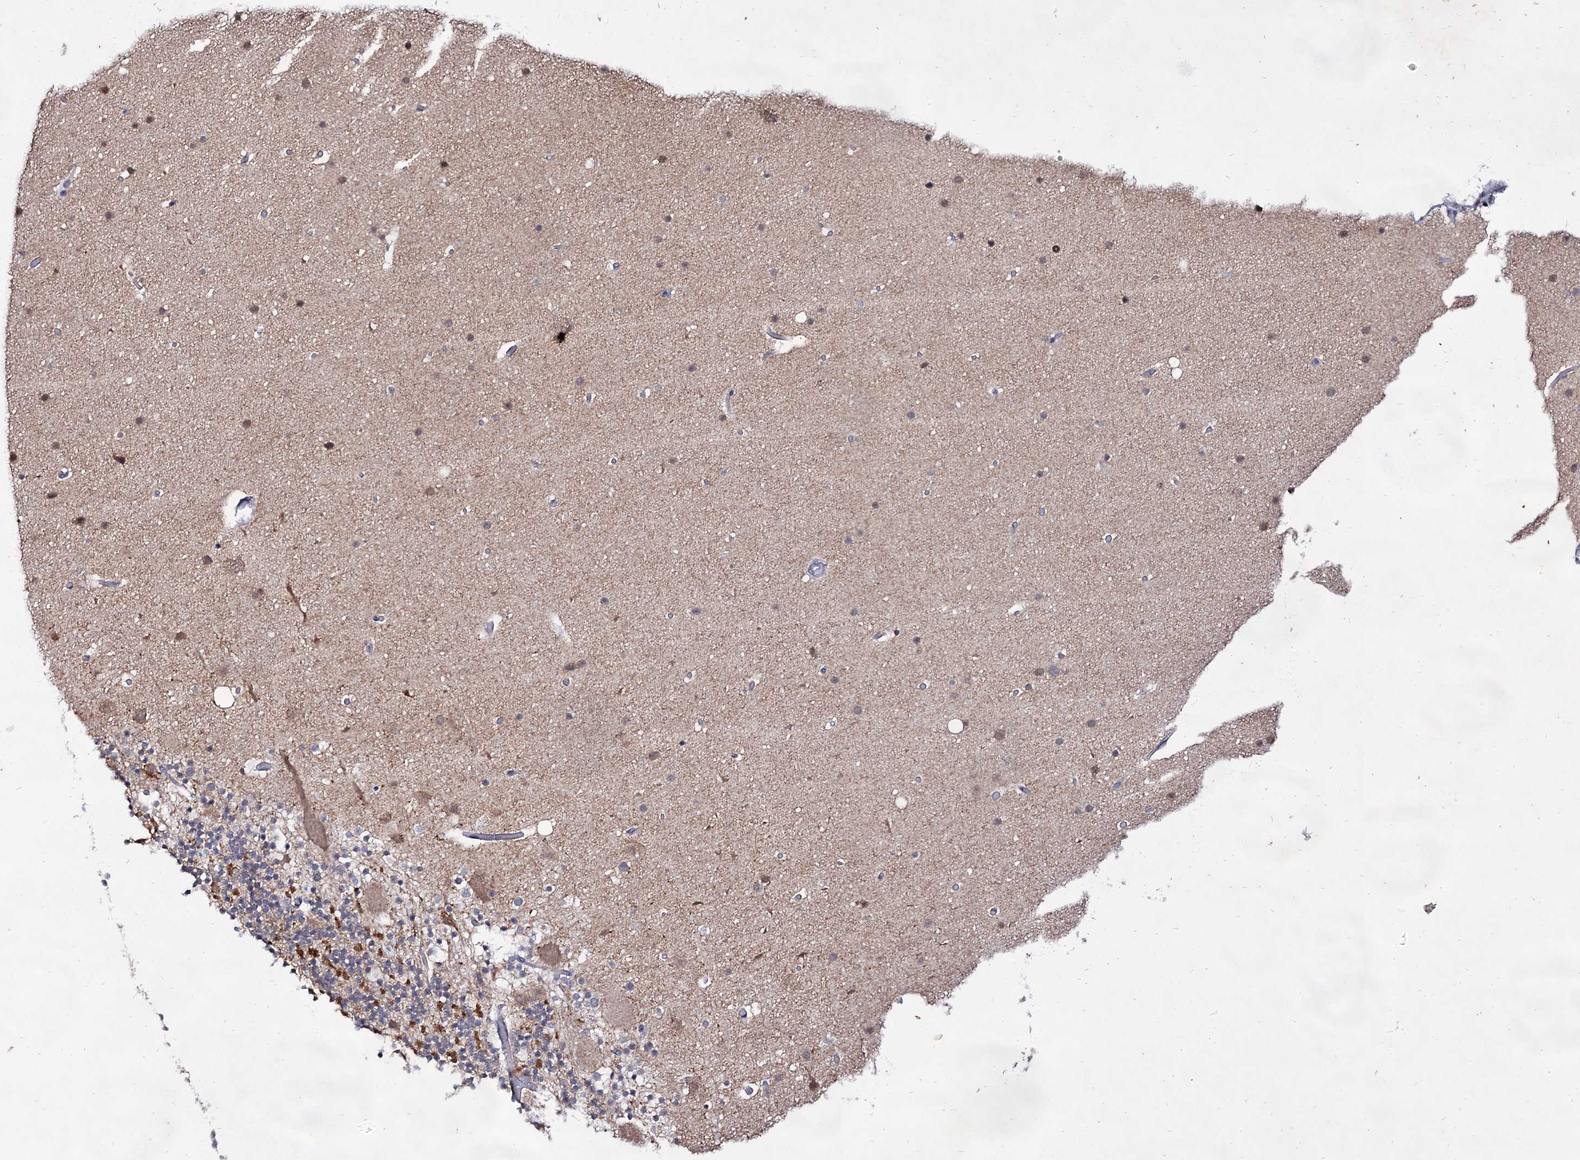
{"staining": {"intensity": "moderate", "quantity": "<25%", "location": "cytoplasmic/membranous"}, "tissue": "cerebellum", "cell_type": "Cells in granular layer", "image_type": "normal", "snomed": [{"axis": "morphology", "description": "Normal tissue, NOS"}, {"axis": "topography", "description": "Cerebellum"}], "caption": "Immunohistochemistry (IHC) (DAB) staining of normal human cerebellum shows moderate cytoplasmic/membranous protein positivity in about <25% of cells in granular layer.", "gene": "ARFIP2", "patient": {"sex": "male", "age": 57}}